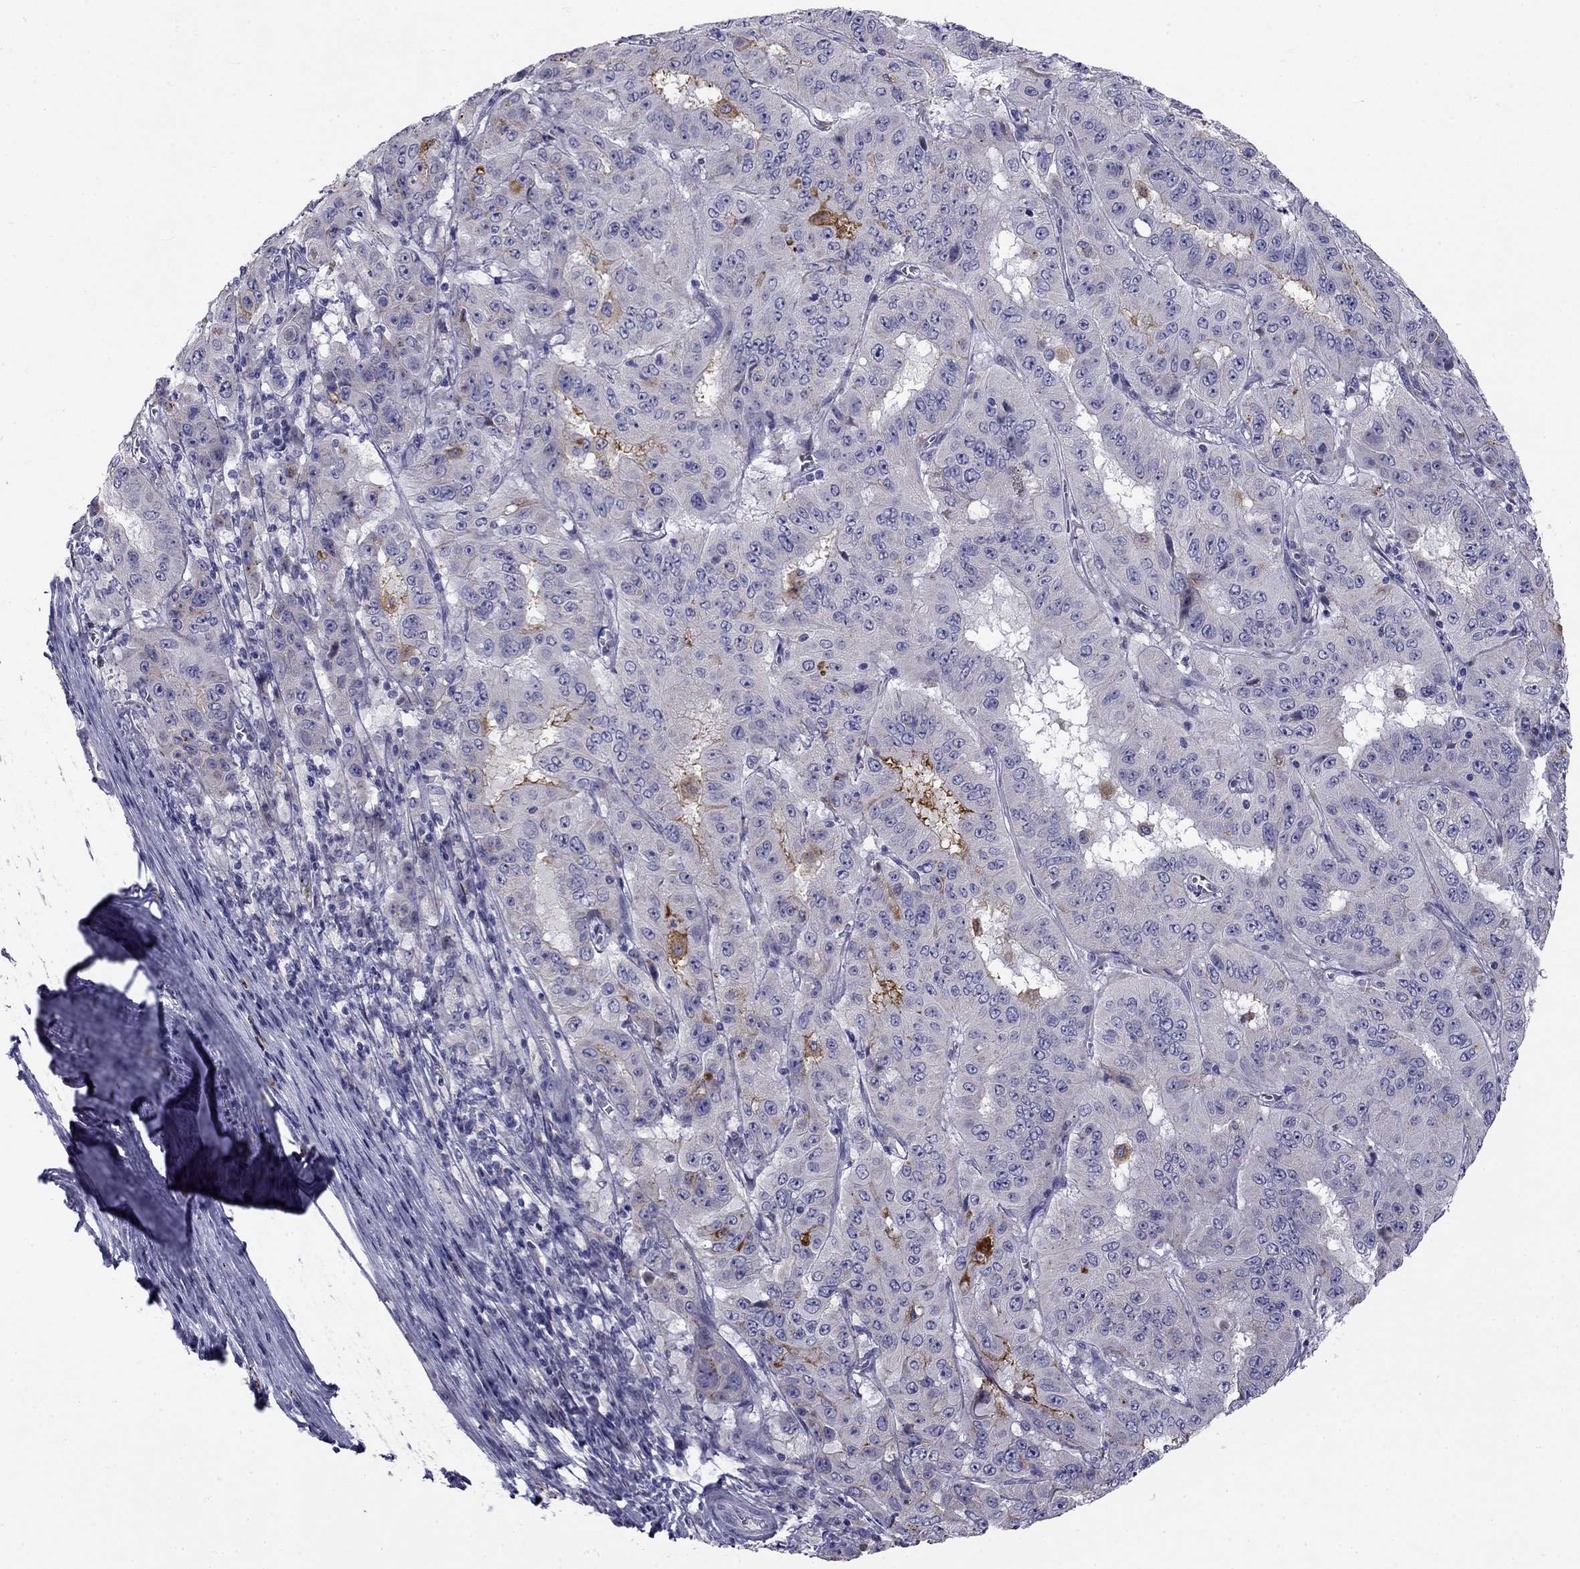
{"staining": {"intensity": "negative", "quantity": "none", "location": "none"}, "tissue": "pancreatic cancer", "cell_type": "Tumor cells", "image_type": "cancer", "snomed": [{"axis": "morphology", "description": "Adenocarcinoma, NOS"}, {"axis": "topography", "description": "Pancreas"}], "caption": "IHC micrograph of human pancreatic adenocarcinoma stained for a protein (brown), which exhibits no expression in tumor cells.", "gene": "CLPSL2", "patient": {"sex": "male", "age": 63}}